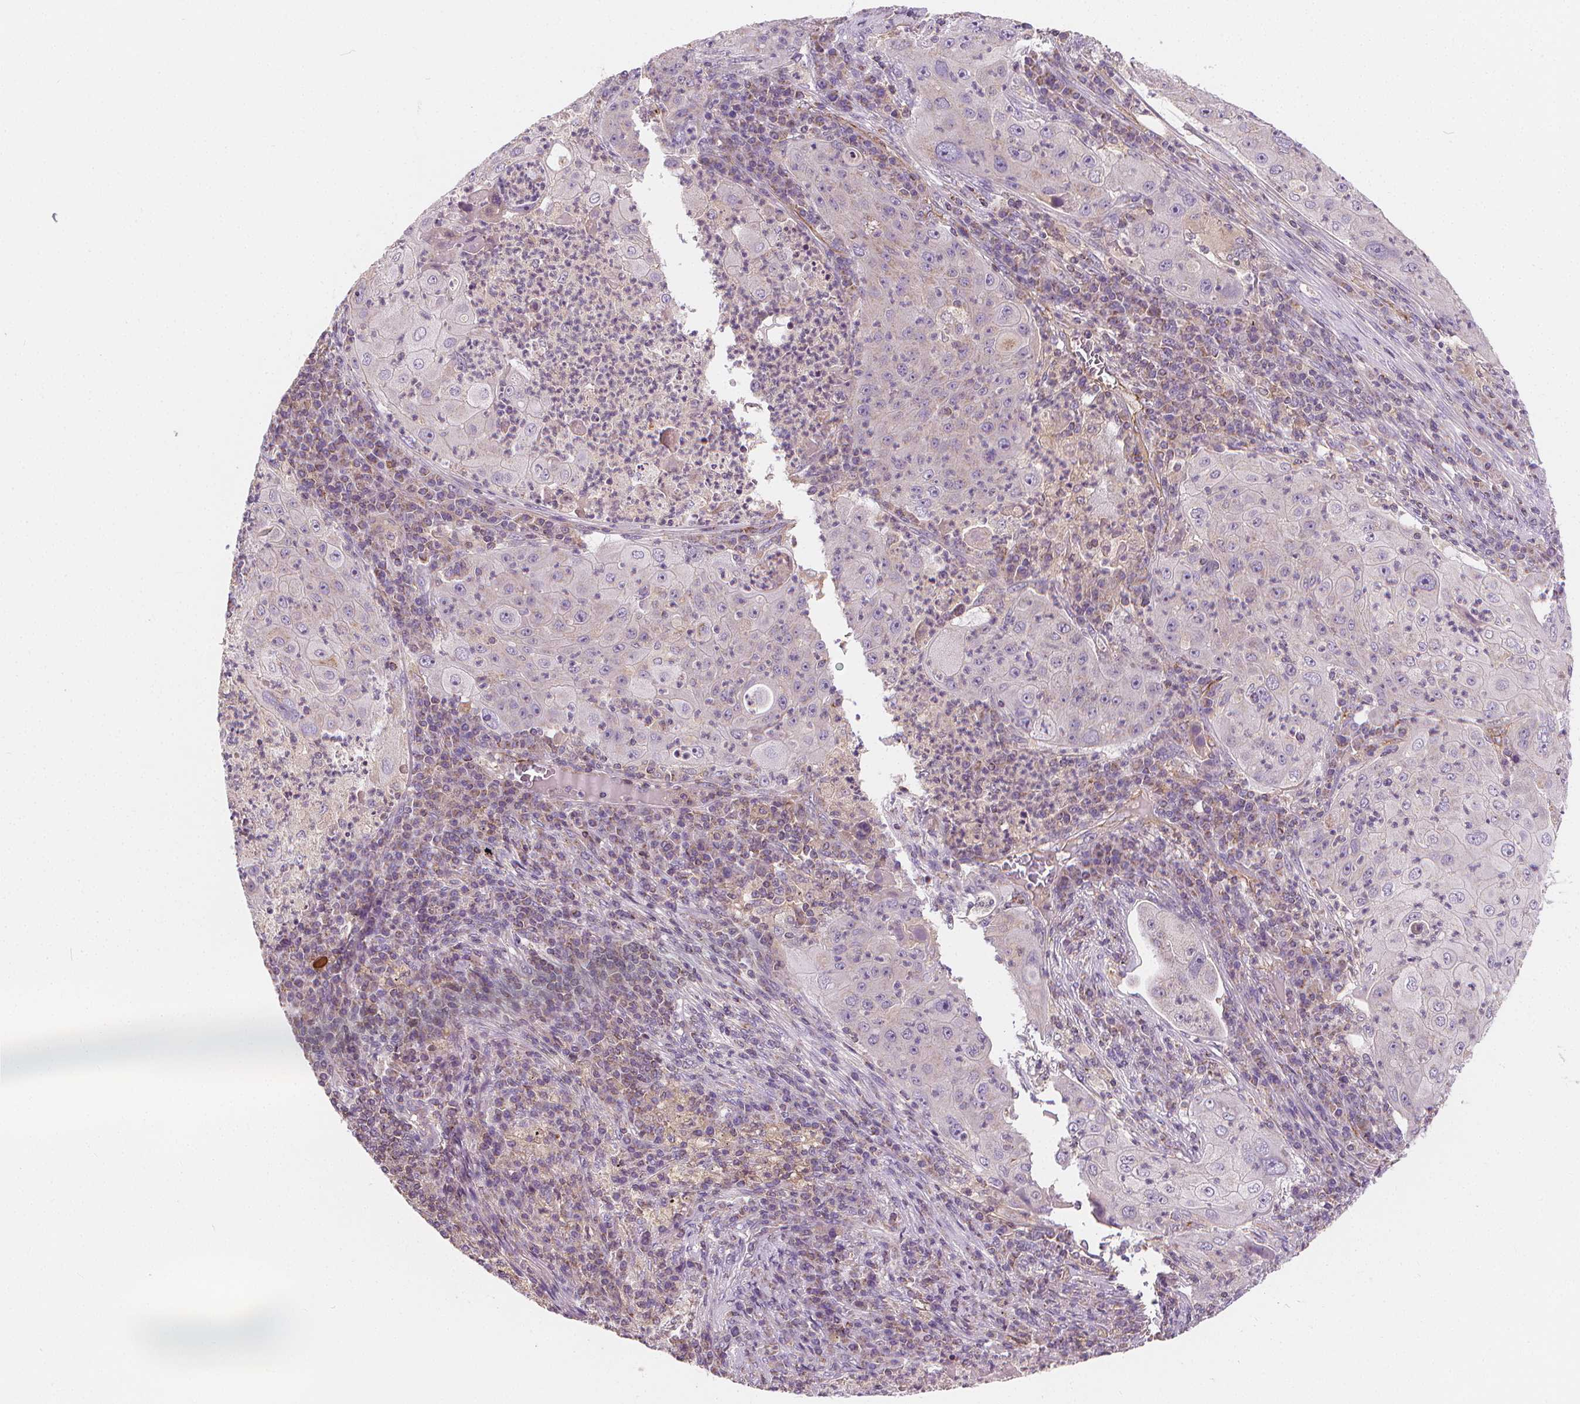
{"staining": {"intensity": "negative", "quantity": "none", "location": "none"}, "tissue": "lung cancer", "cell_type": "Tumor cells", "image_type": "cancer", "snomed": [{"axis": "morphology", "description": "Squamous cell carcinoma, NOS"}, {"axis": "topography", "description": "Lung"}], "caption": "Immunohistochemistry photomicrograph of neoplastic tissue: lung cancer (squamous cell carcinoma) stained with DAB (3,3'-diaminobenzidine) reveals no significant protein positivity in tumor cells. Nuclei are stained in blue.", "gene": "RAB20", "patient": {"sex": "female", "age": 59}}